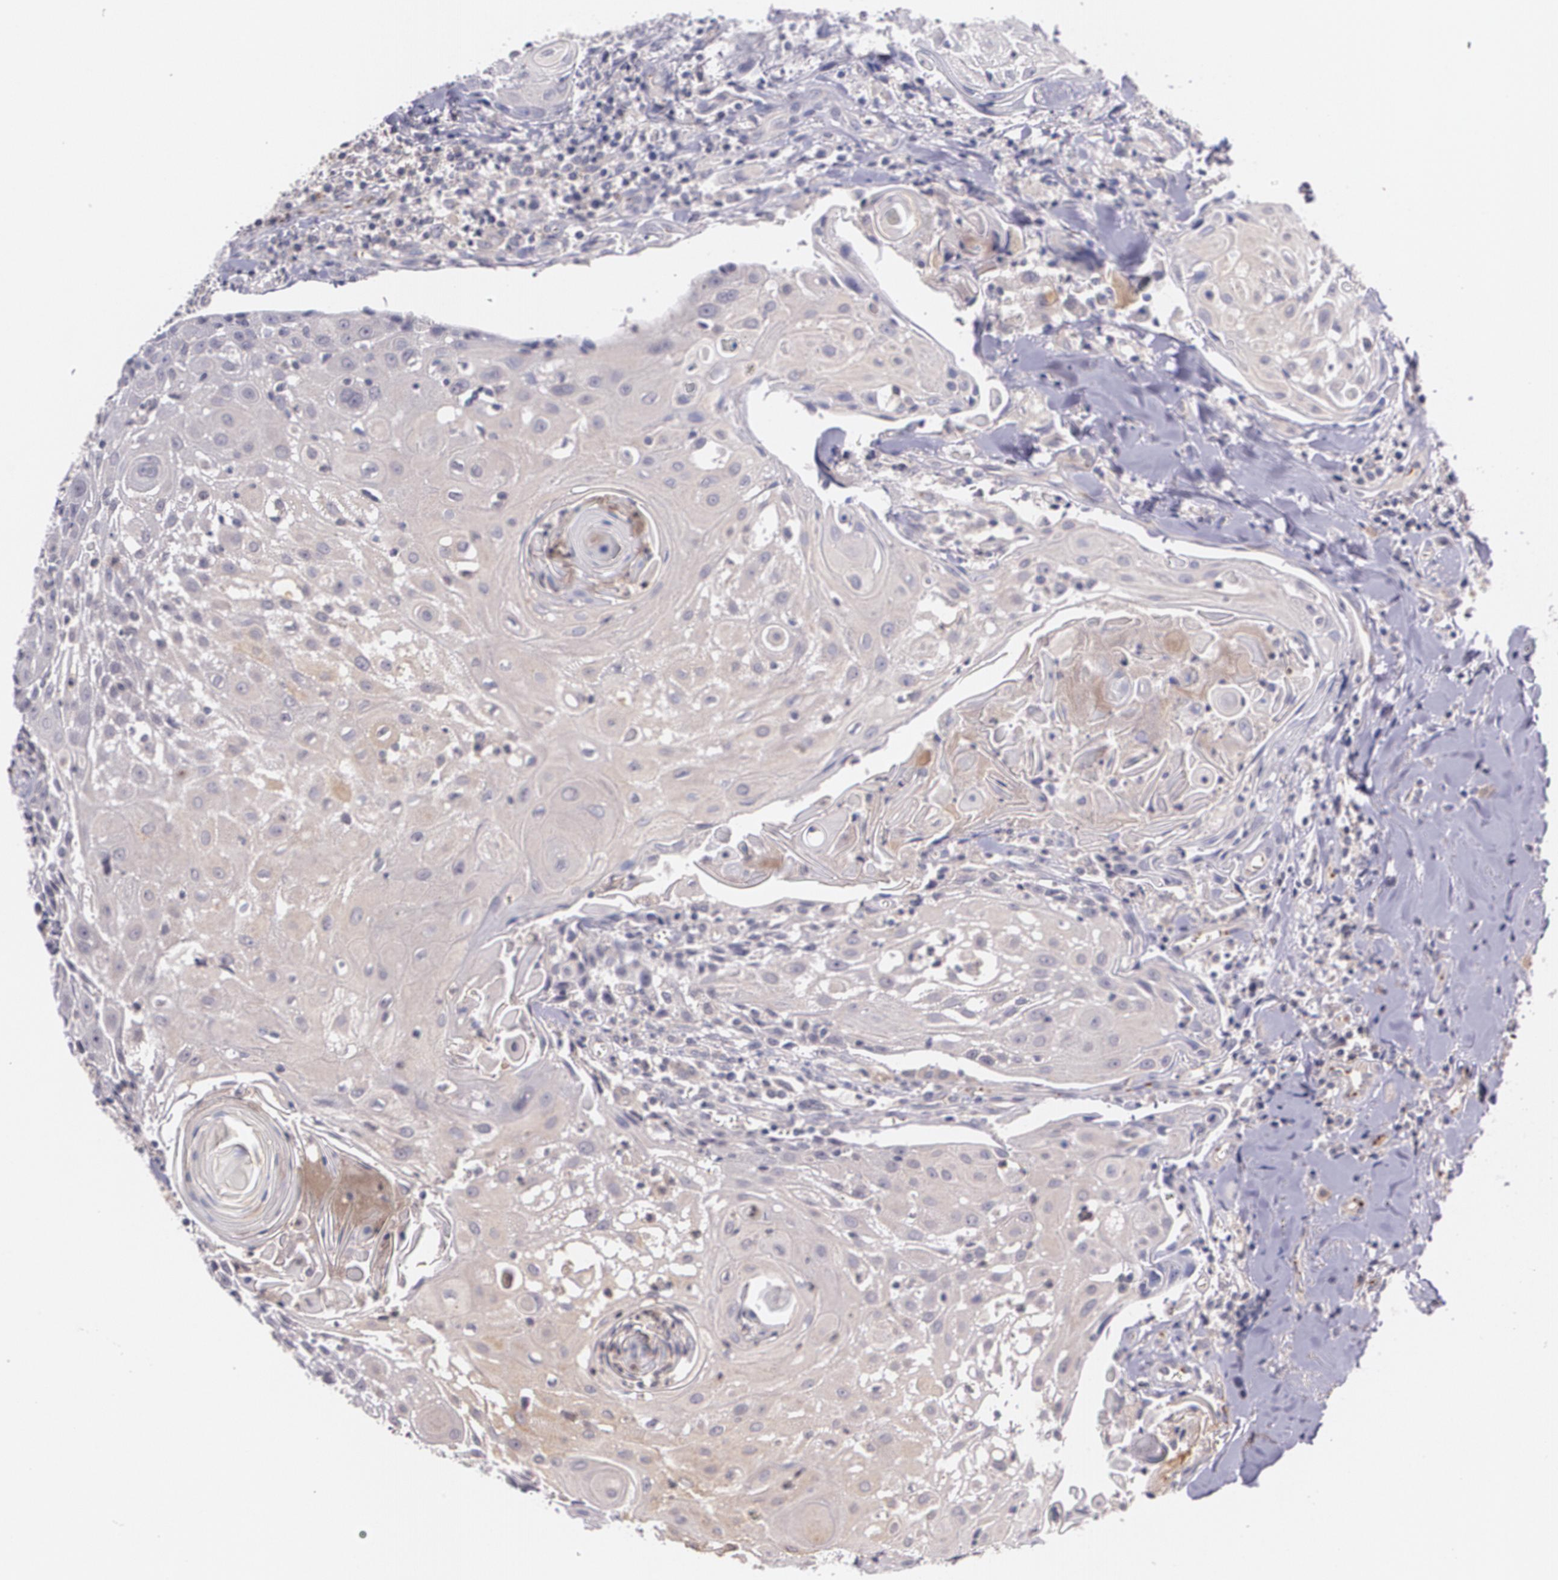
{"staining": {"intensity": "weak", "quantity": ">75%", "location": "cytoplasmic/membranous"}, "tissue": "head and neck cancer", "cell_type": "Tumor cells", "image_type": "cancer", "snomed": [{"axis": "morphology", "description": "Squamous cell carcinoma, NOS"}, {"axis": "topography", "description": "Oral tissue"}, {"axis": "topography", "description": "Head-Neck"}], "caption": "The image reveals immunohistochemical staining of squamous cell carcinoma (head and neck). There is weak cytoplasmic/membranous staining is identified in about >75% of tumor cells.", "gene": "TM4SF1", "patient": {"sex": "female", "age": 82}}